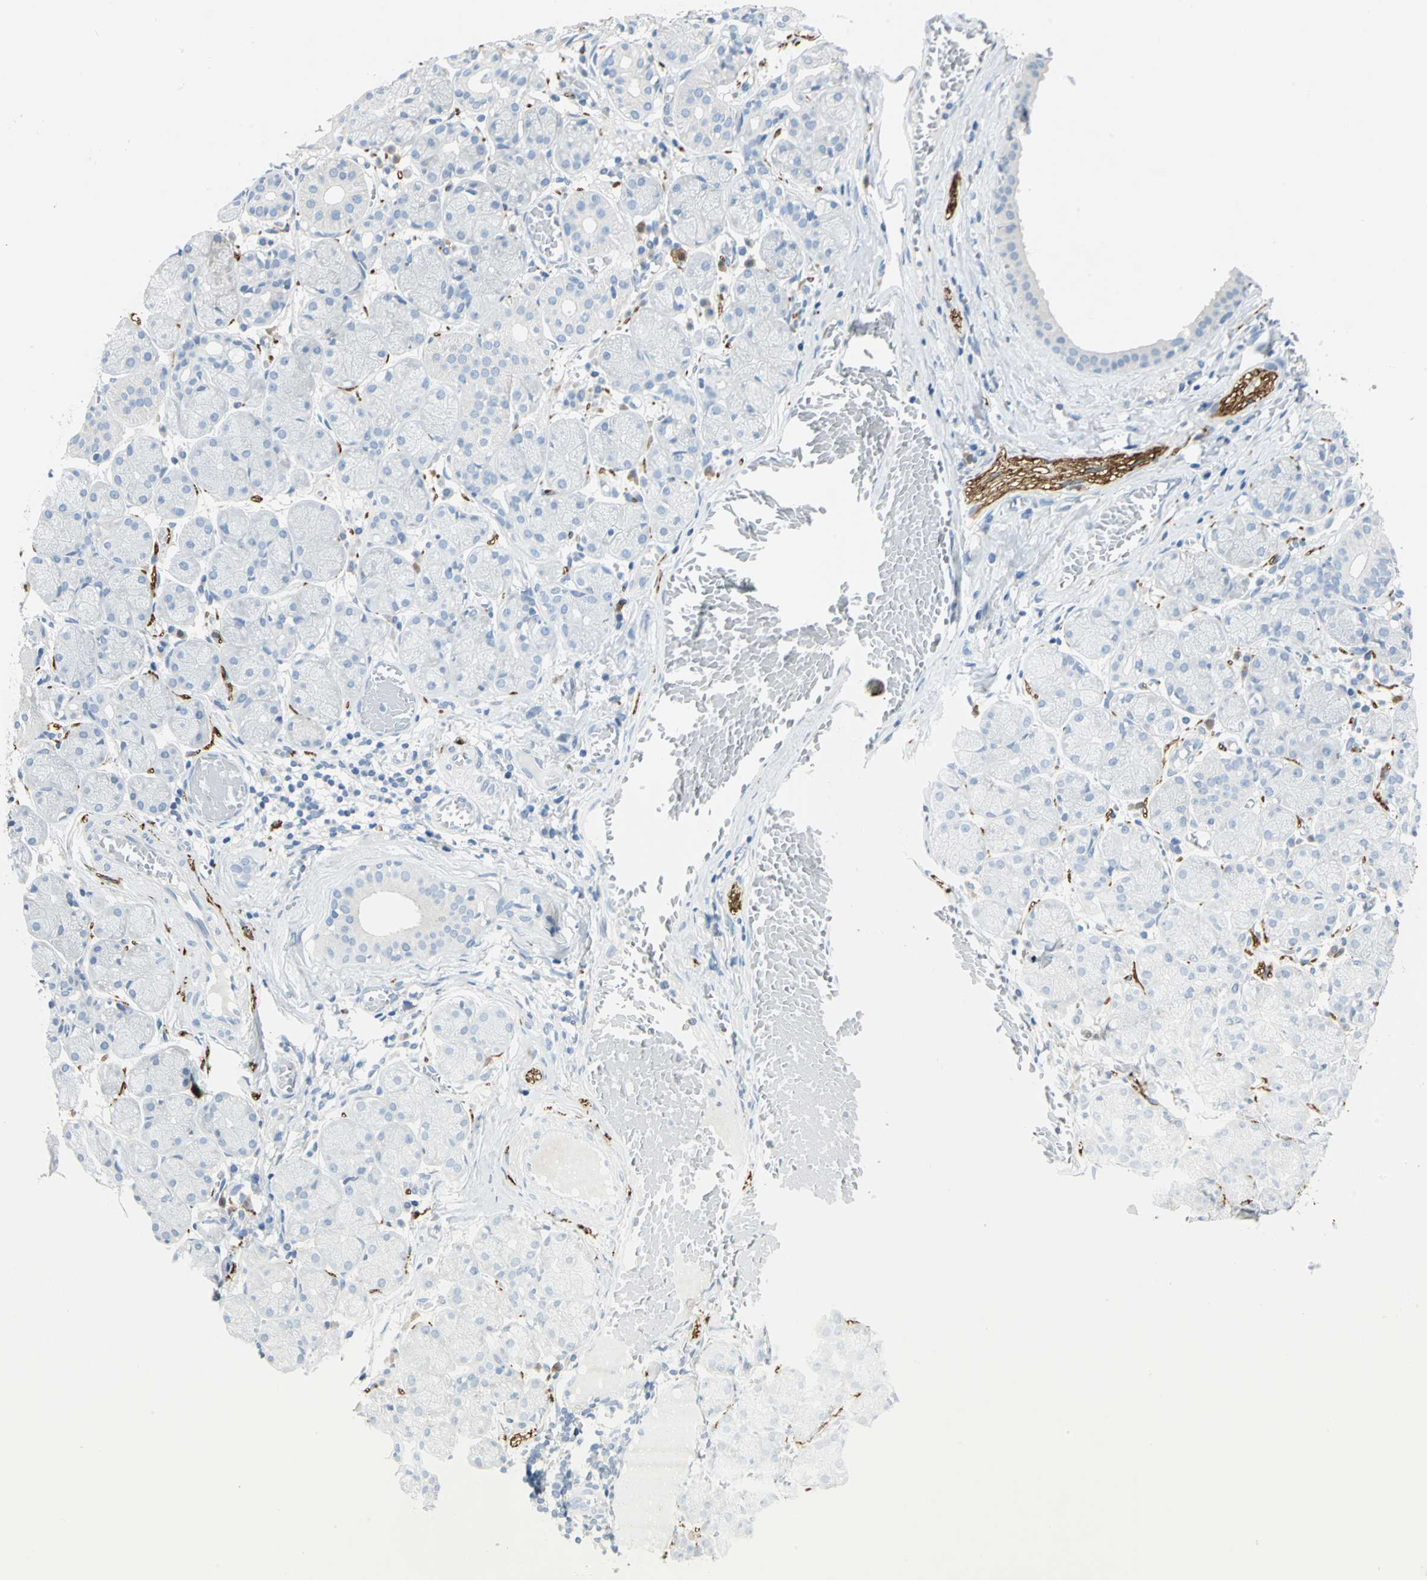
{"staining": {"intensity": "negative", "quantity": "none", "location": "none"}, "tissue": "salivary gland", "cell_type": "Glandular cells", "image_type": "normal", "snomed": [{"axis": "morphology", "description": "Normal tissue, NOS"}, {"axis": "topography", "description": "Salivary gland"}], "caption": "An IHC image of benign salivary gland is shown. There is no staining in glandular cells of salivary gland.", "gene": "UCHL1", "patient": {"sex": "female", "age": 24}}